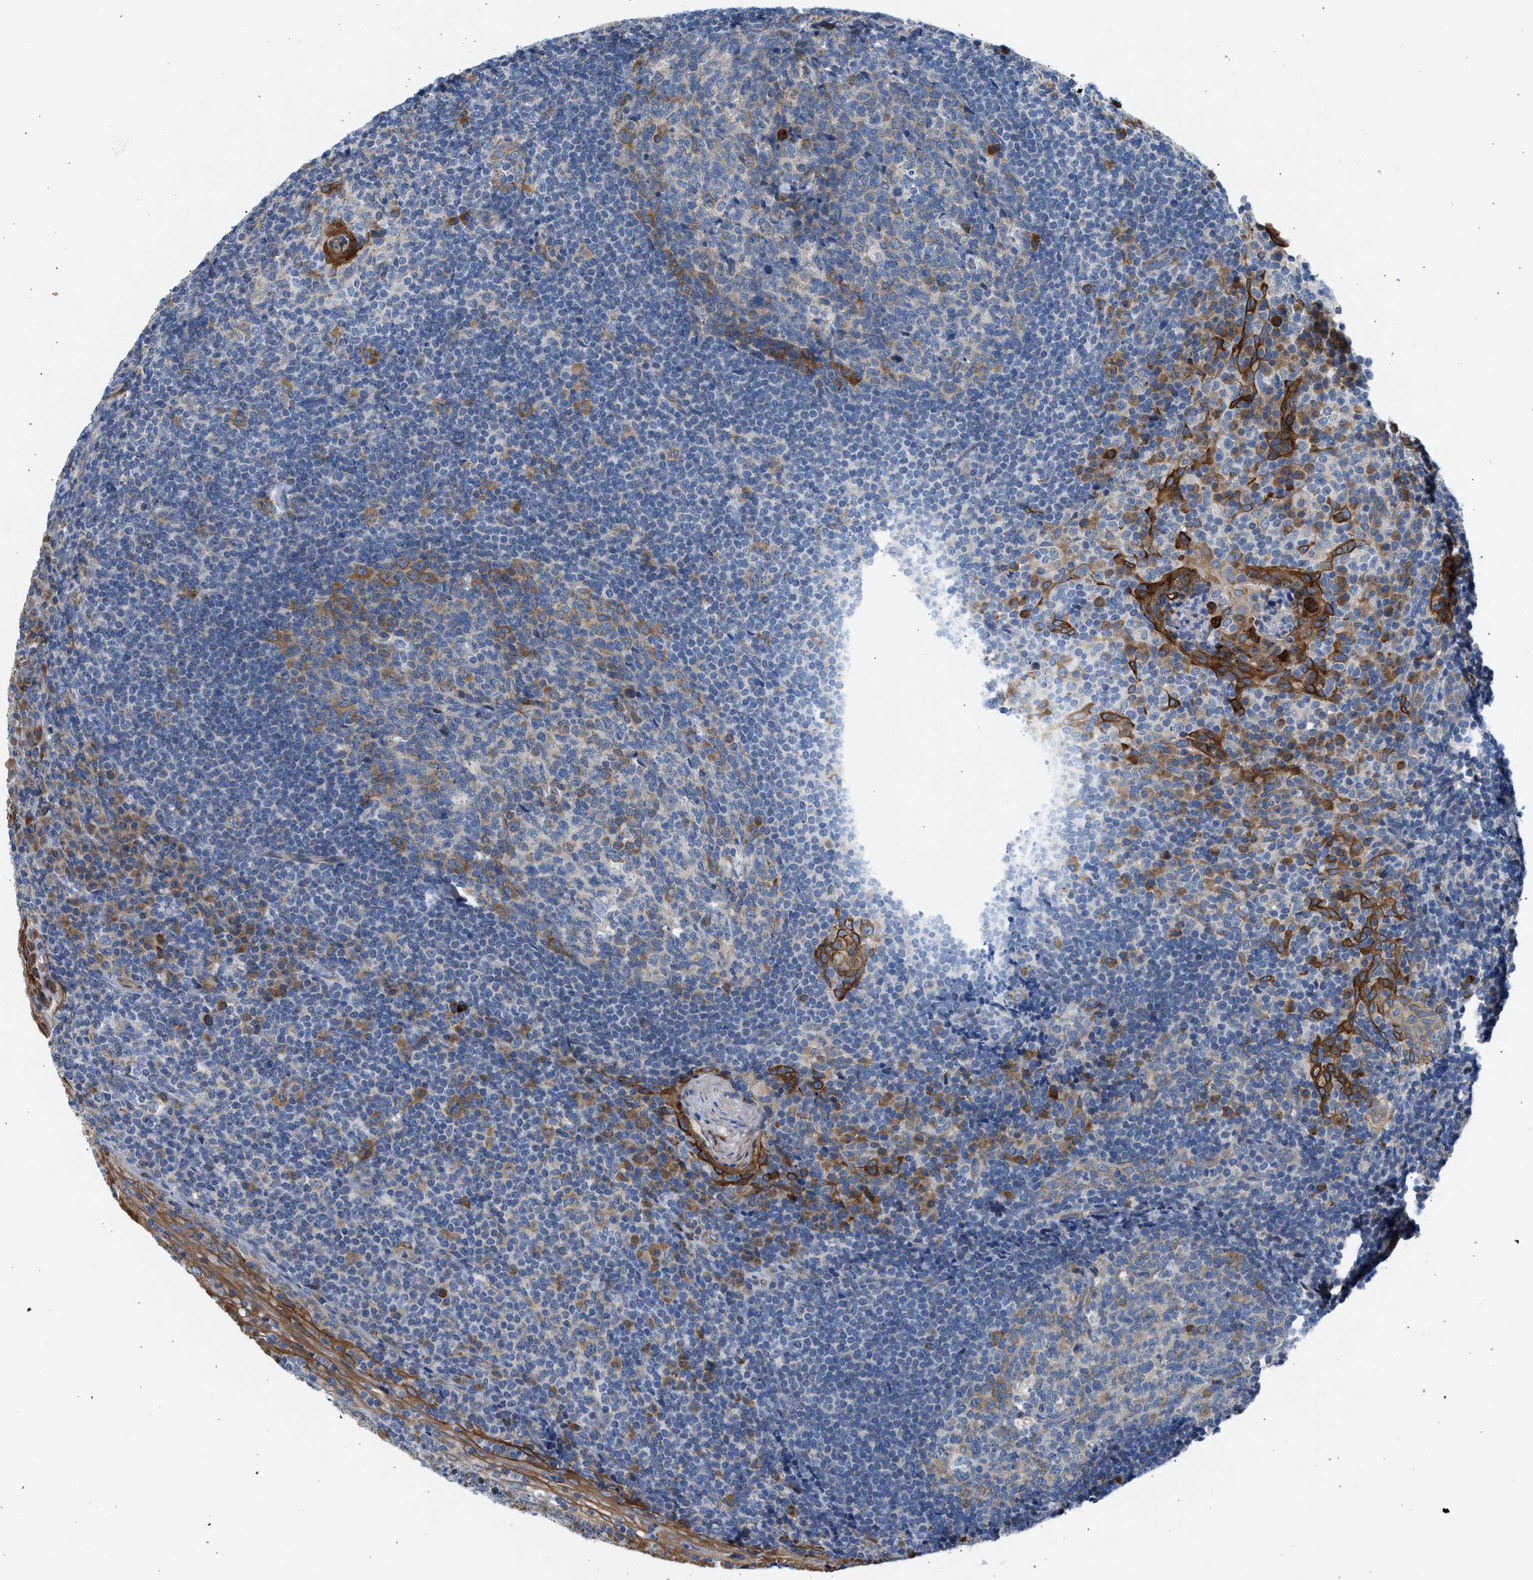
{"staining": {"intensity": "moderate", "quantity": "25%-75%", "location": "cytoplasmic/membranous"}, "tissue": "tonsil", "cell_type": "Germinal center cells", "image_type": "normal", "snomed": [{"axis": "morphology", "description": "Normal tissue, NOS"}, {"axis": "topography", "description": "Tonsil"}], "caption": "A photomicrograph of tonsil stained for a protein demonstrates moderate cytoplasmic/membranous brown staining in germinal center cells.", "gene": "CAMKK2", "patient": {"sex": "male", "age": 37}}